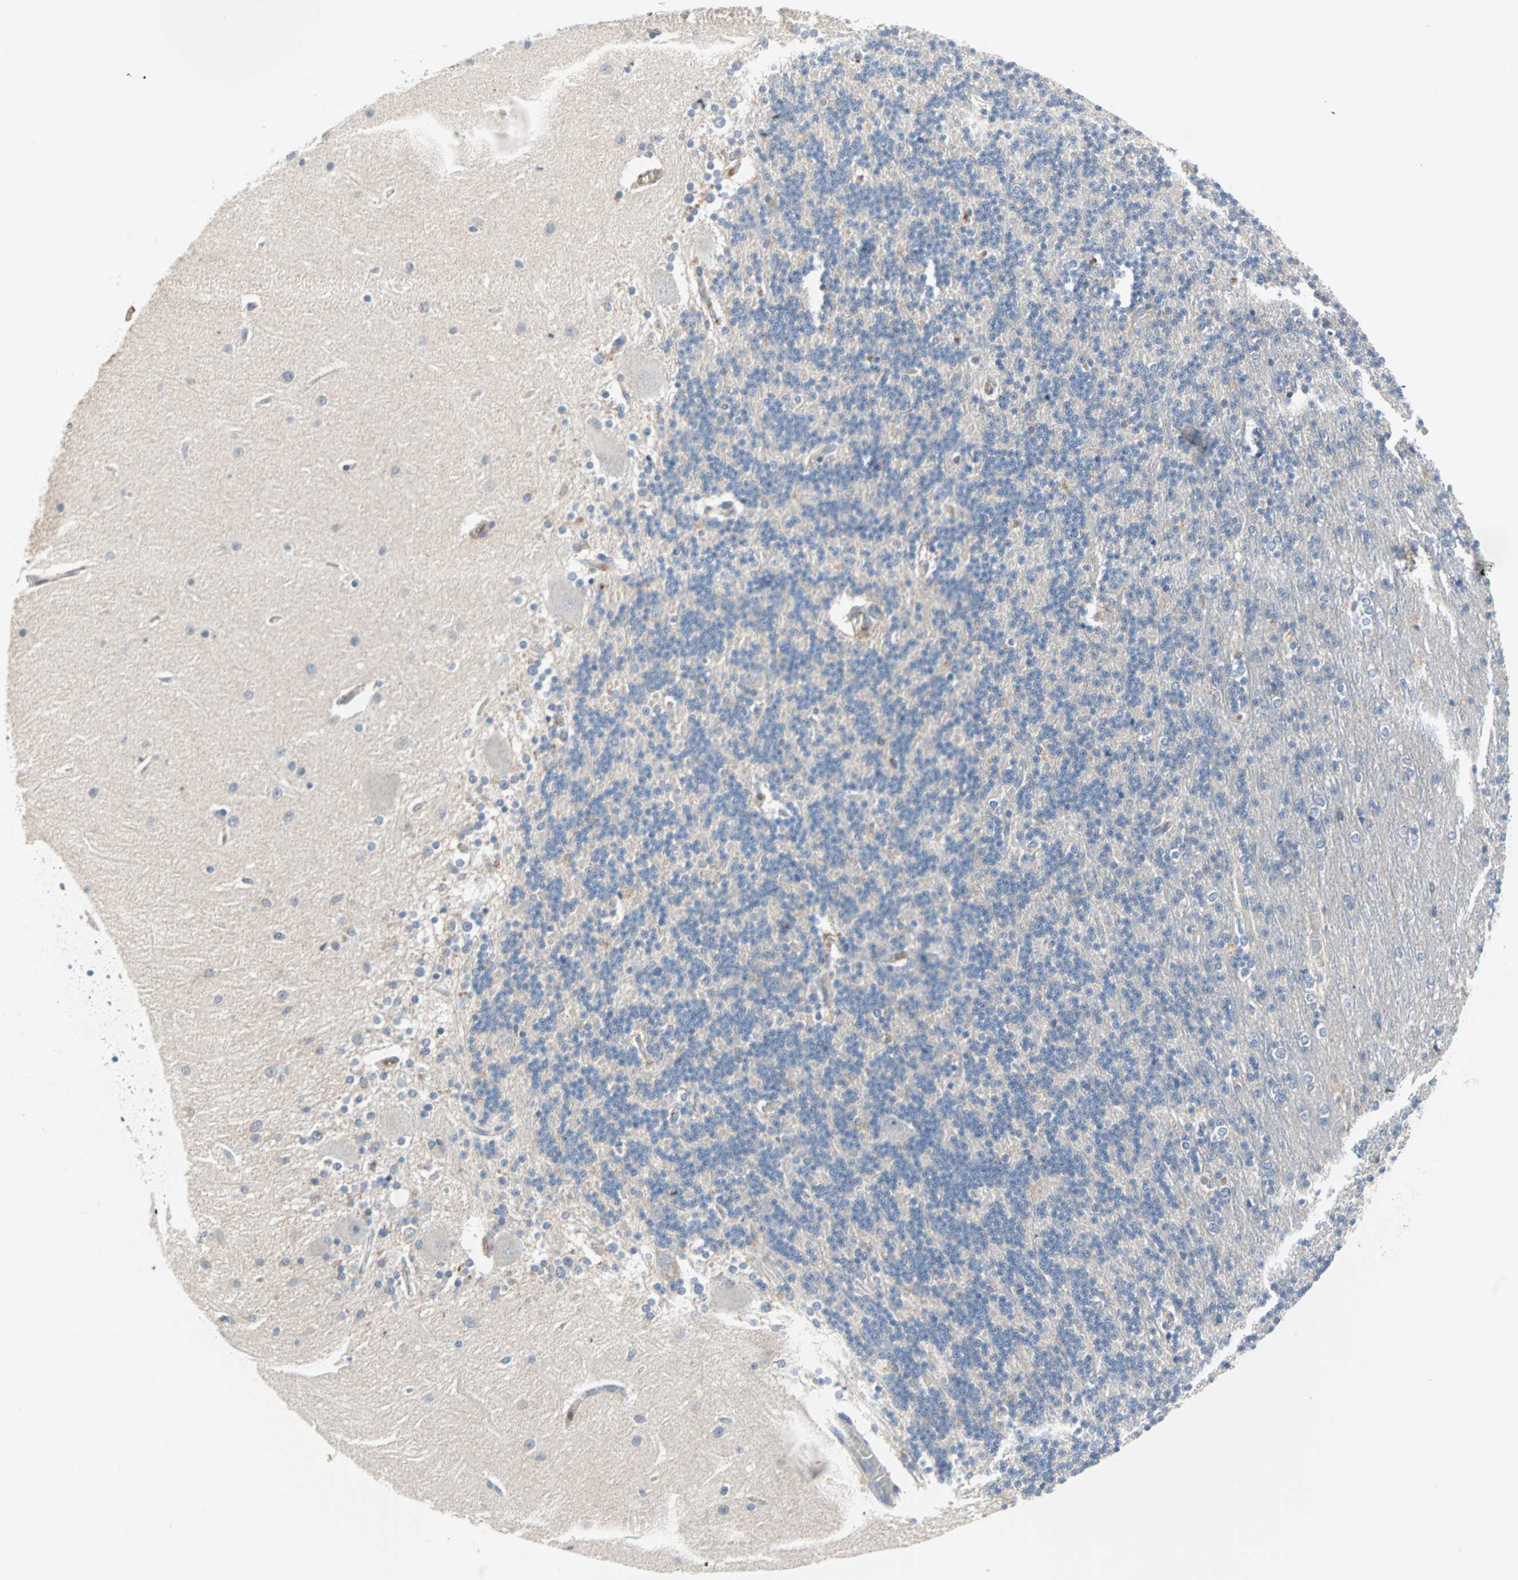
{"staining": {"intensity": "negative", "quantity": "none", "location": "none"}, "tissue": "cerebellum", "cell_type": "Cells in granular layer", "image_type": "normal", "snomed": [{"axis": "morphology", "description": "Normal tissue, NOS"}, {"axis": "topography", "description": "Cerebellum"}], "caption": "High magnification brightfield microscopy of unremarkable cerebellum stained with DAB (brown) and counterstained with hematoxylin (blue): cells in granular layer show no significant positivity. Nuclei are stained in blue.", "gene": "CASP3", "patient": {"sex": "female", "age": 54}}